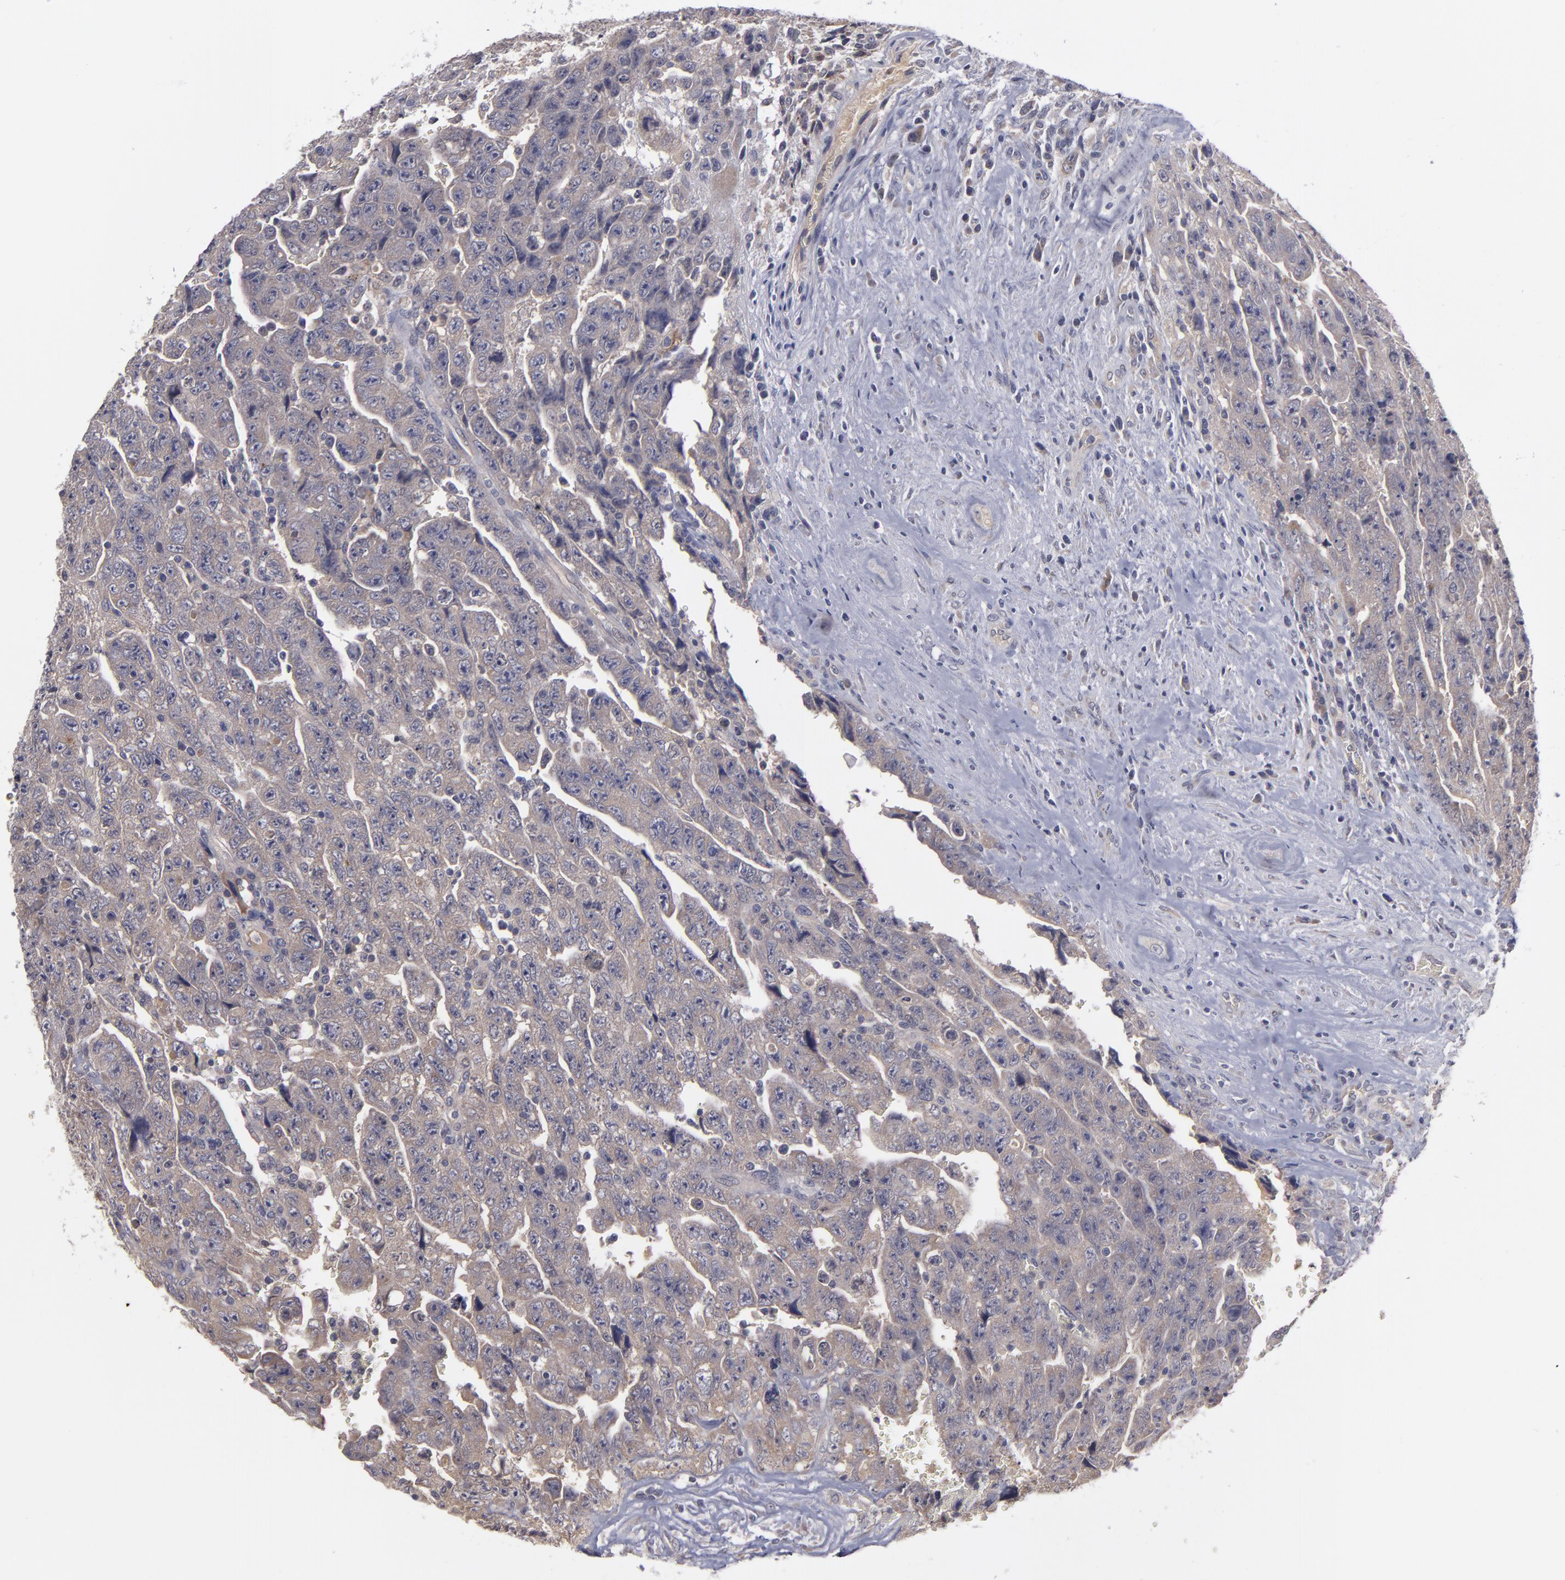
{"staining": {"intensity": "moderate", "quantity": ">75%", "location": "cytoplasmic/membranous"}, "tissue": "testis cancer", "cell_type": "Tumor cells", "image_type": "cancer", "snomed": [{"axis": "morphology", "description": "Carcinoma, Embryonal, NOS"}, {"axis": "topography", "description": "Testis"}], "caption": "Testis cancer (embryonal carcinoma) stained with DAB (3,3'-diaminobenzidine) immunohistochemistry displays medium levels of moderate cytoplasmic/membranous staining in approximately >75% of tumor cells.", "gene": "MMP11", "patient": {"sex": "male", "age": 28}}